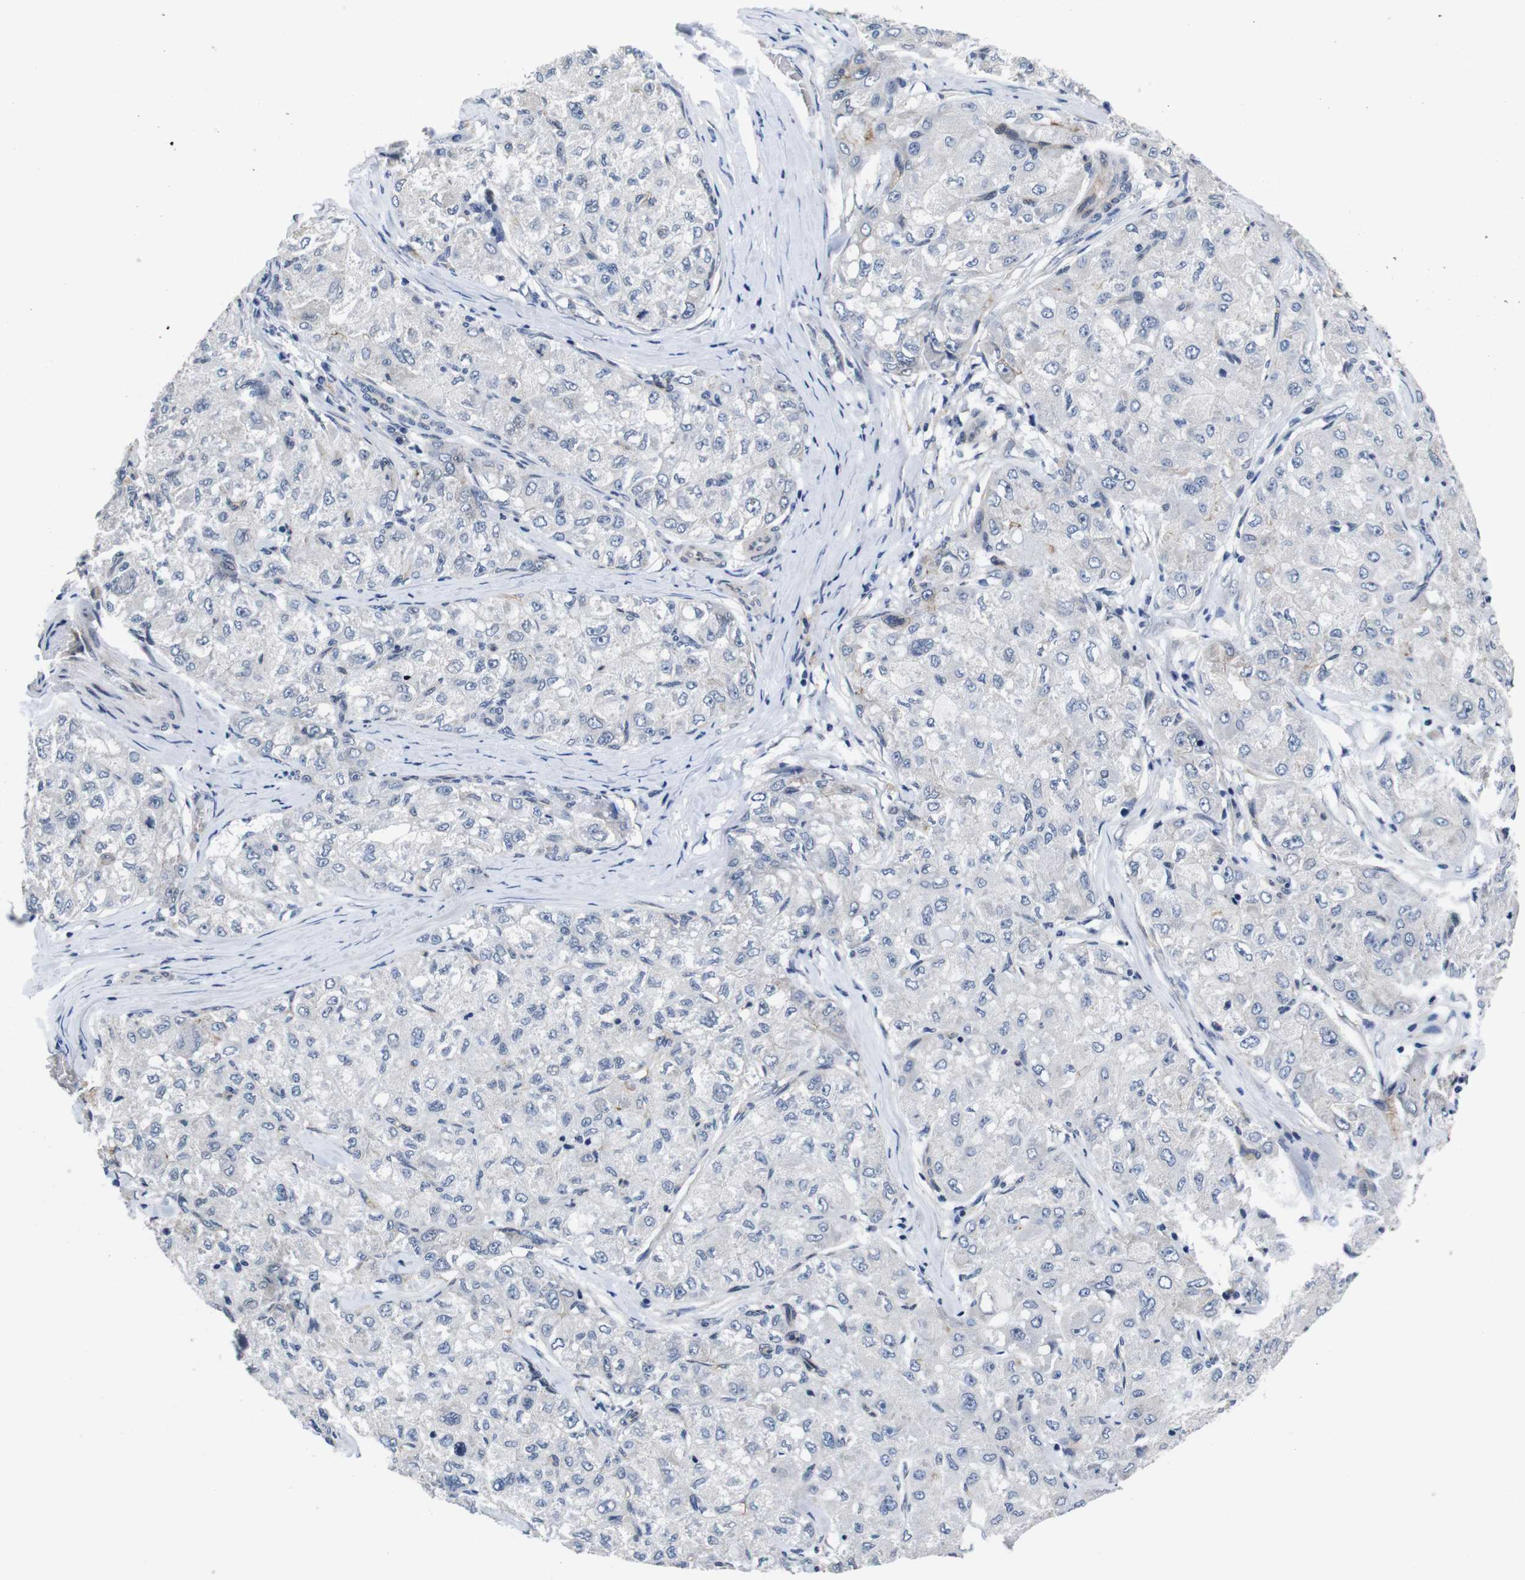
{"staining": {"intensity": "negative", "quantity": "none", "location": "none"}, "tissue": "liver cancer", "cell_type": "Tumor cells", "image_type": "cancer", "snomed": [{"axis": "morphology", "description": "Carcinoma, Hepatocellular, NOS"}, {"axis": "topography", "description": "Liver"}], "caption": "The image displays no staining of tumor cells in liver cancer.", "gene": "SOCS3", "patient": {"sex": "male", "age": 80}}